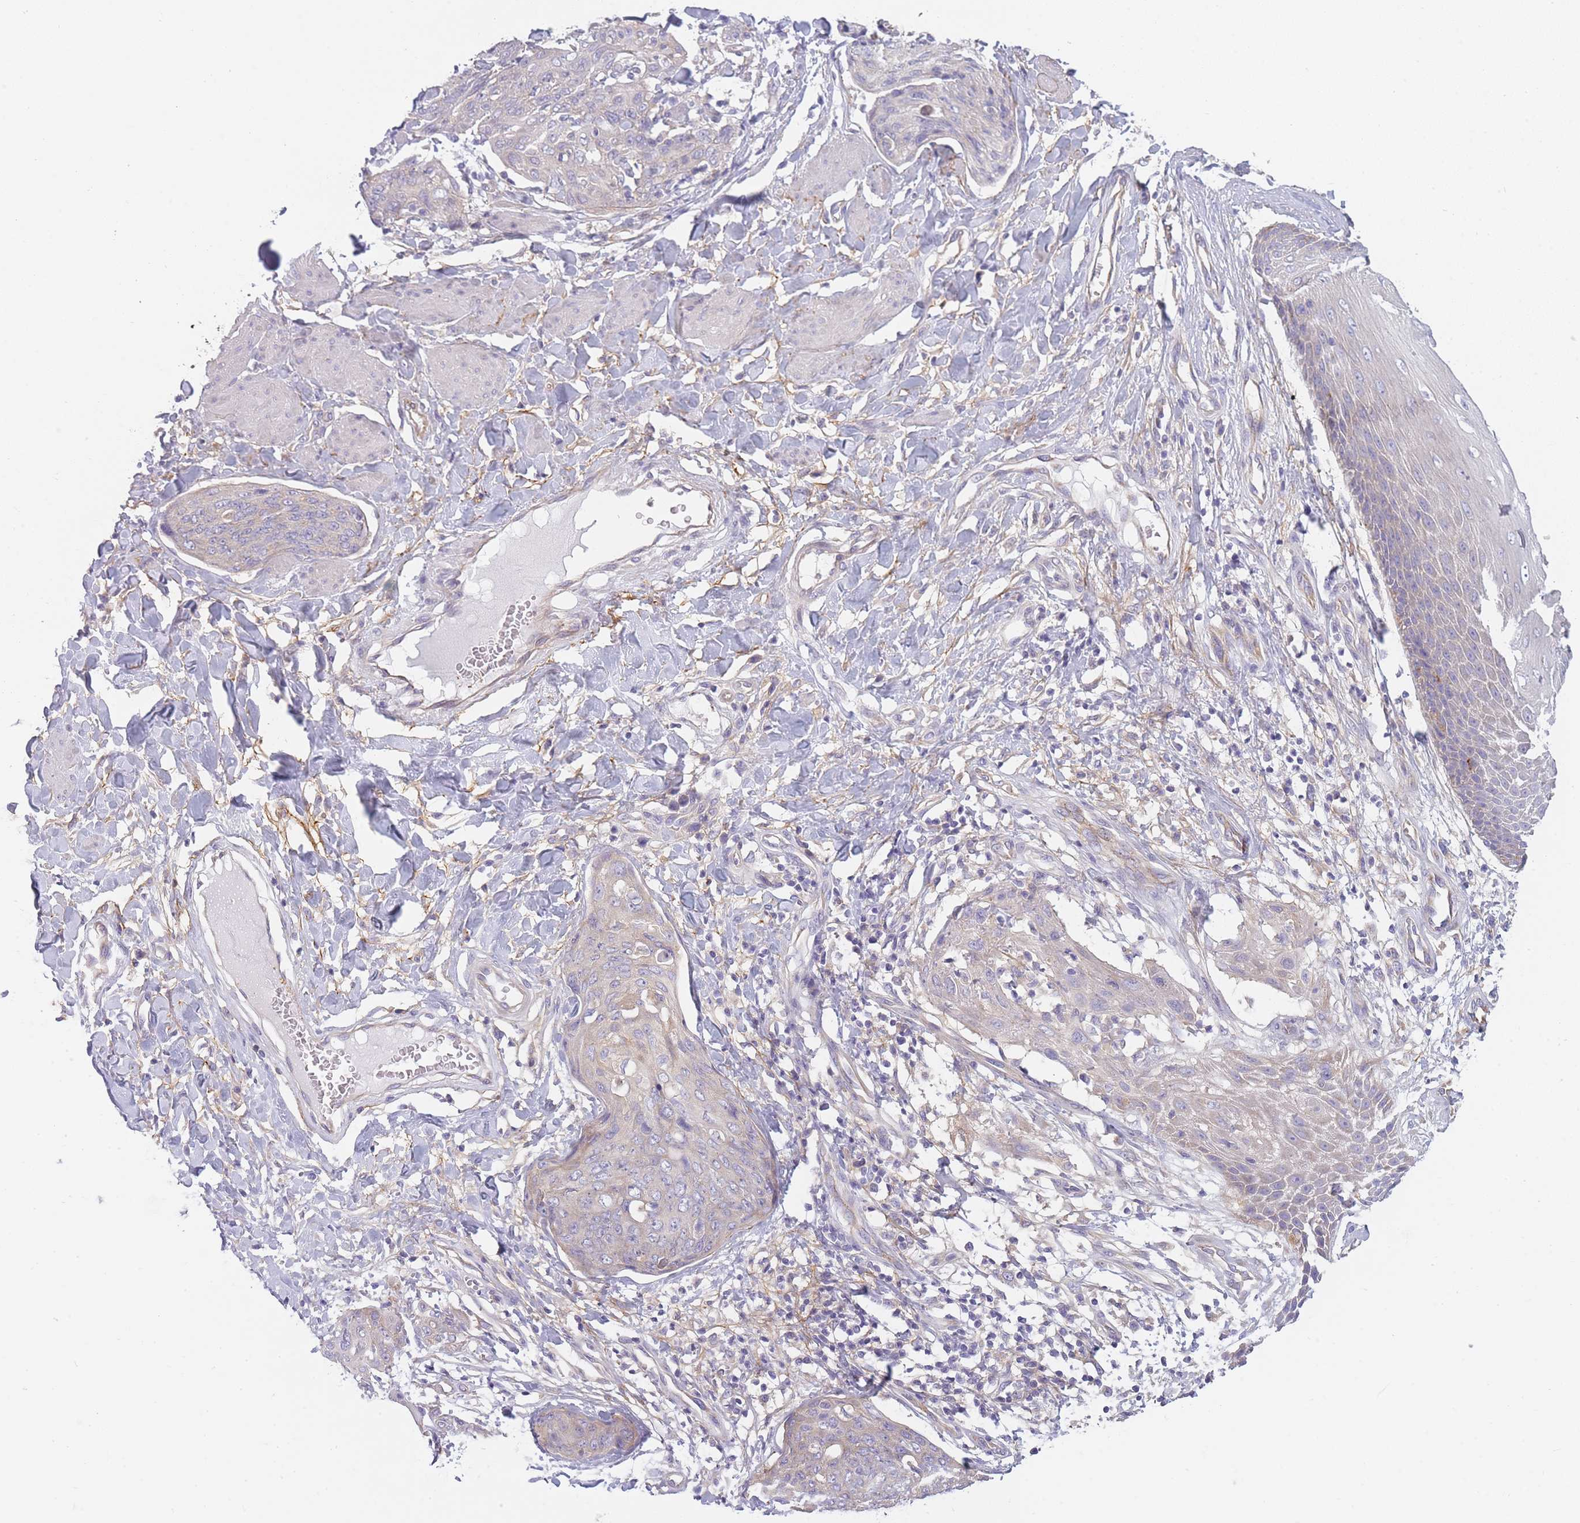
{"staining": {"intensity": "negative", "quantity": "none", "location": "none"}, "tissue": "skin cancer", "cell_type": "Tumor cells", "image_type": "cancer", "snomed": [{"axis": "morphology", "description": "Squamous cell carcinoma, NOS"}, {"axis": "topography", "description": "Skin"}, {"axis": "topography", "description": "Vulva"}], "caption": "Immunohistochemistry (IHC) image of skin cancer stained for a protein (brown), which demonstrates no expression in tumor cells. (Stains: DAB (3,3'-diaminobenzidine) immunohistochemistry with hematoxylin counter stain, Microscopy: brightfield microscopy at high magnification).", "gene": "AP3M2", "patient": {"sex": "female", "age": 85}}